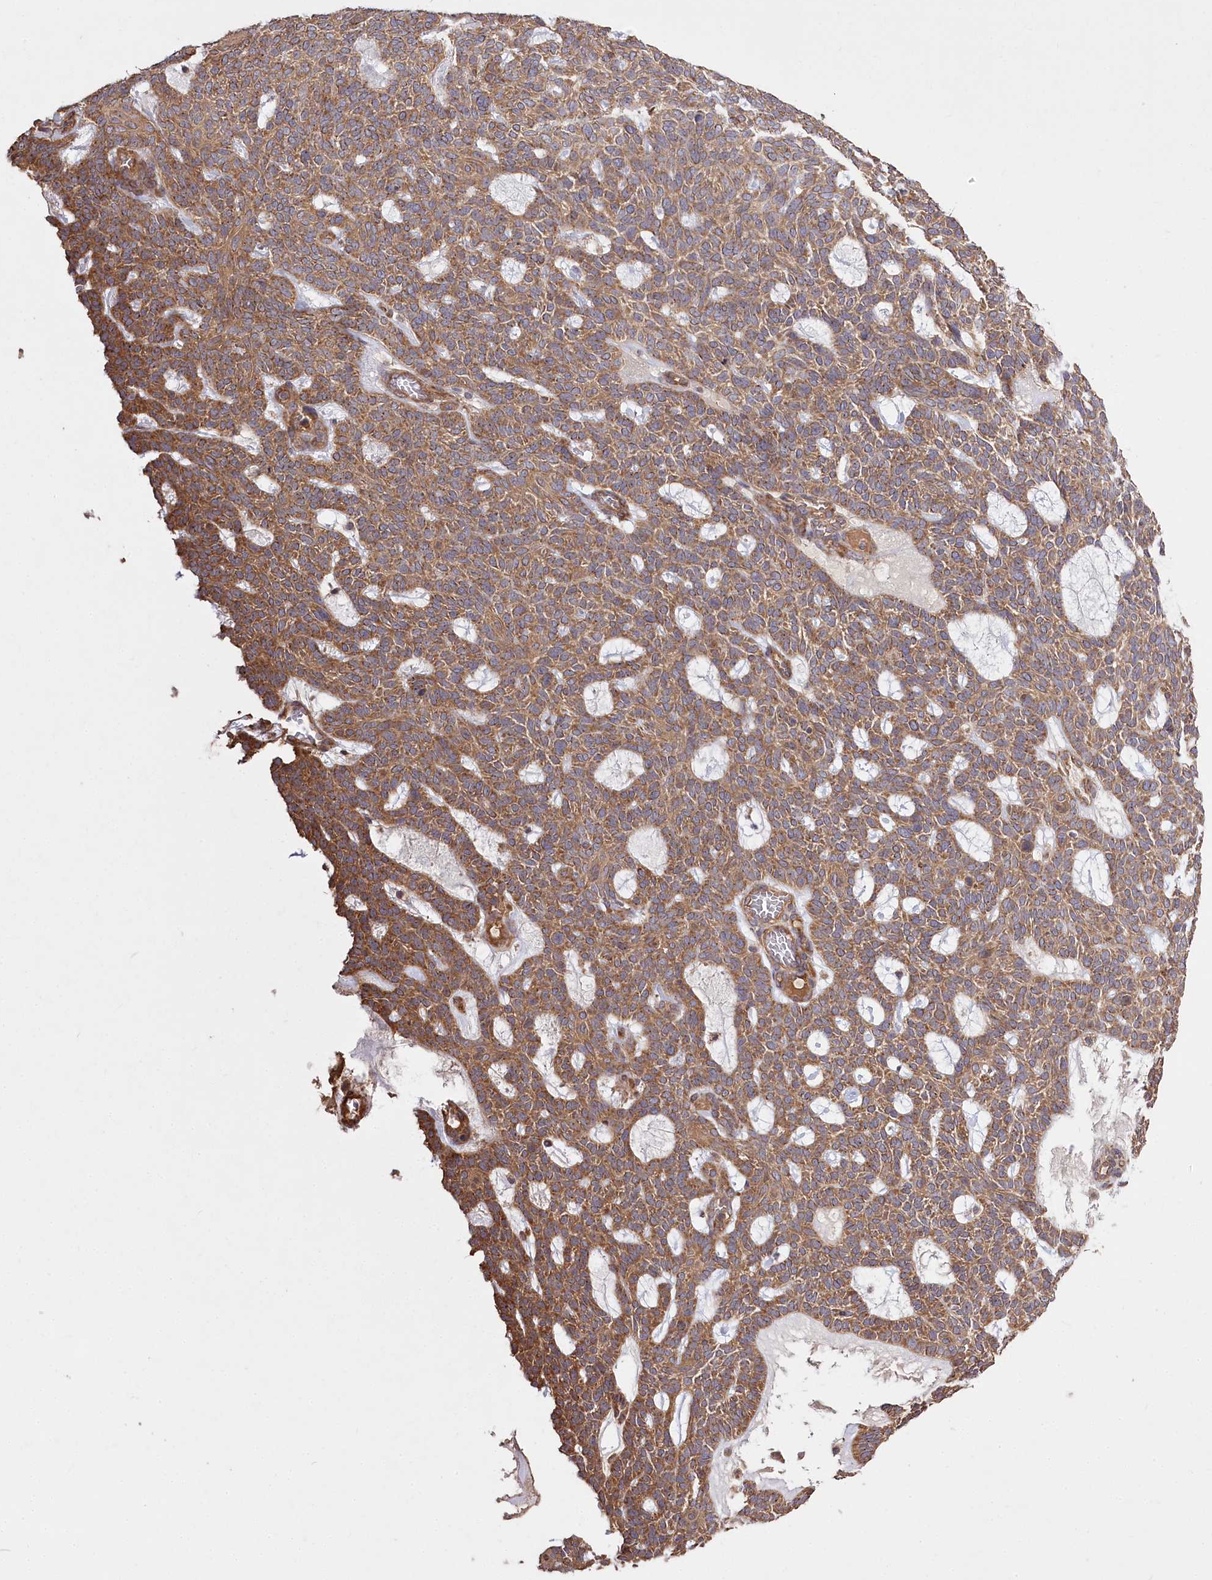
{"staining": {"intensity": "moderate", "quantity": ">75%", "location": "cytoplasmic/membranous"}, "tissue": "skin cancer", "cell_type": "Tumor cells", "image_type": "cancer", "snomed": [{"axis": "morphology", "description": "Squamous cell carcinoma, NOS"}, {"axis": "topography", "description": "Skin"}], "caption": "Immunohistochemistry (DAB) staining of skin cancer (squamous cell carcinoma) demonstrates moderate cytoplasmic/membranous protein positivity in approximately >75% of tumor cells. Using DAB (3,3'-diaminobenzidine) (brown) and hematoxylin (blue) stains, captured at high magnification using brightfield microscopy.", "gene": "PRSS53", "patient": {"sex": "female", "age": 90}}